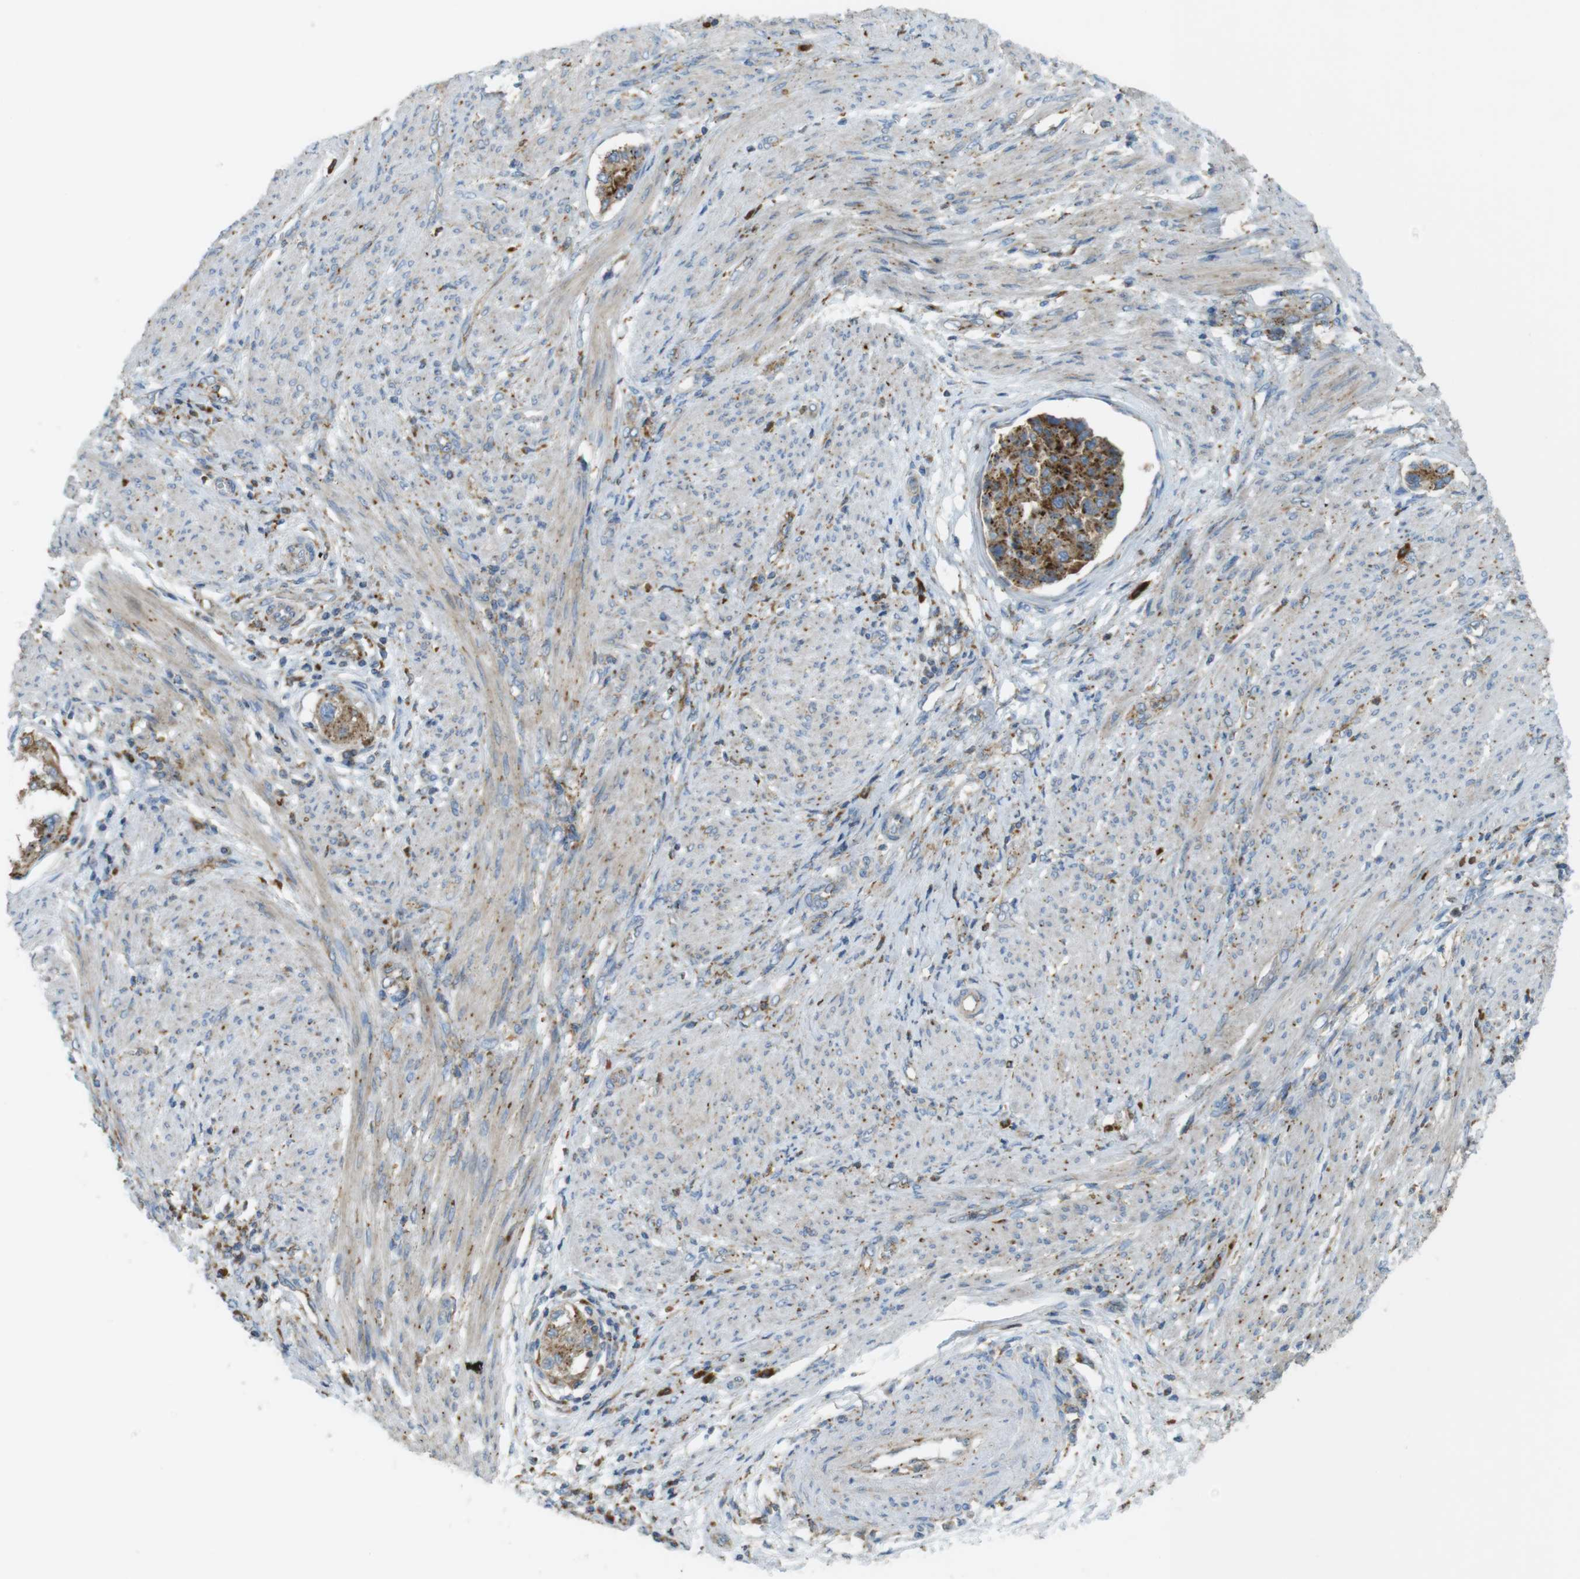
{"staining": {"intensity": "moderate", "quantity": ">75%", "location": "cytoplasmic/membranous"}, "tissue": "endometrial cancer", "cell_type": "Tumor cells", "image_type": "cancer", "snomed": [{"axis": "morphology", "description": "Adenocarcinoma, NOS"}, {"axis": "topography", "description": "Endometrium"}], "caption": "A high-resolution image shows IHC staining of adenocarcinoma (endometrial), which displays moderate cytoplasmic/membranous positivity in about >75% of tumor cells.", "gene": "LAMP1", "patient": {"sex": "female", "age": 85}}